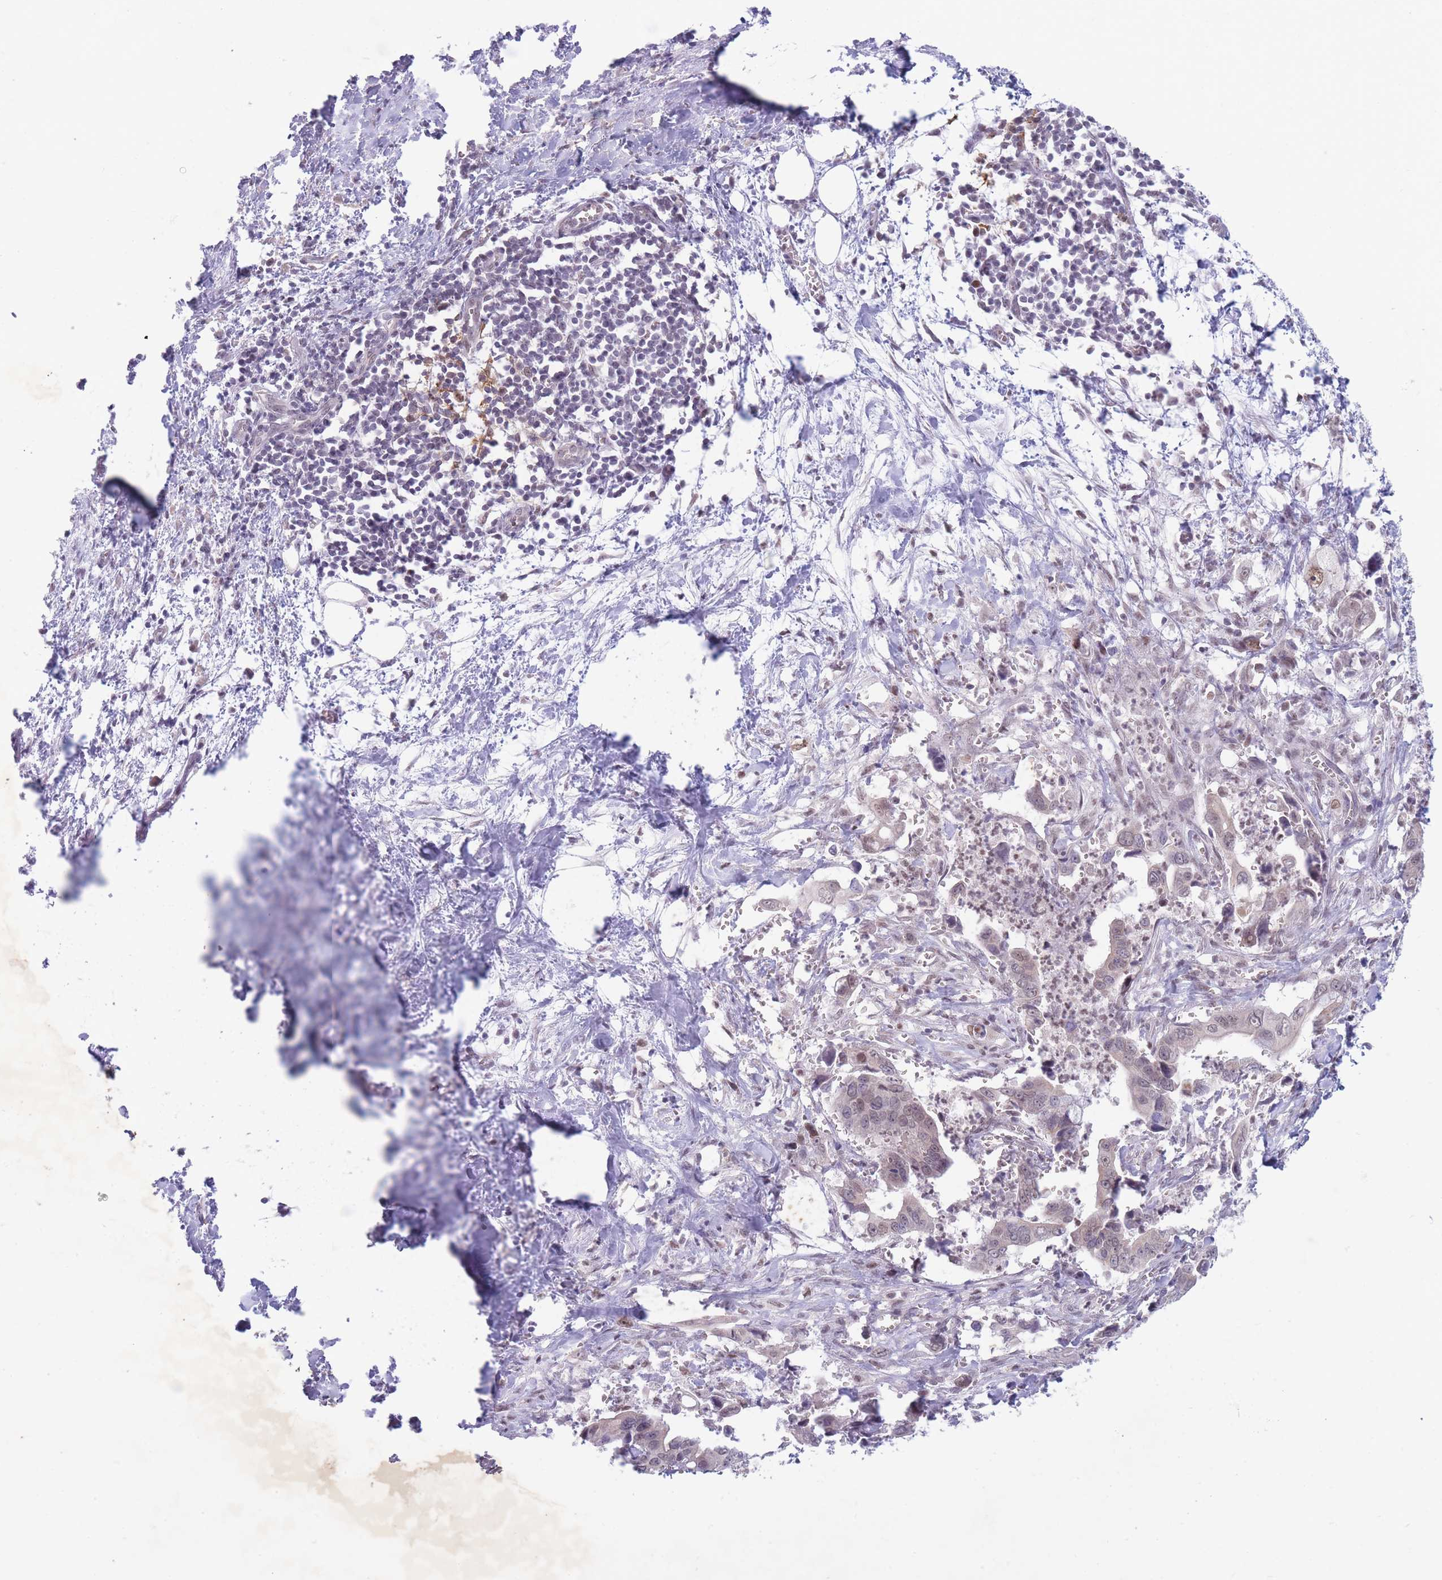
{"staining": {"intensity": "weak", "quantity": "<25%", "location": "nuclear"}, "tissue": "pancreatic cancer", "cell_type": "Tumor cells", "image_type": "cancer", "snomed": [{"axis": "morphology", "description": "Adenocarcinoma, NOS"}, {"axis": "topography", "description": "Pancreas"}], "caption": "High power microscopy image of an IHC micrograph of pancreatic adenocarcinoma, revealing no significant positivity in tumor cells.", "gene": "ARID3B", "patient": {"sex": "male", "age": 61}}